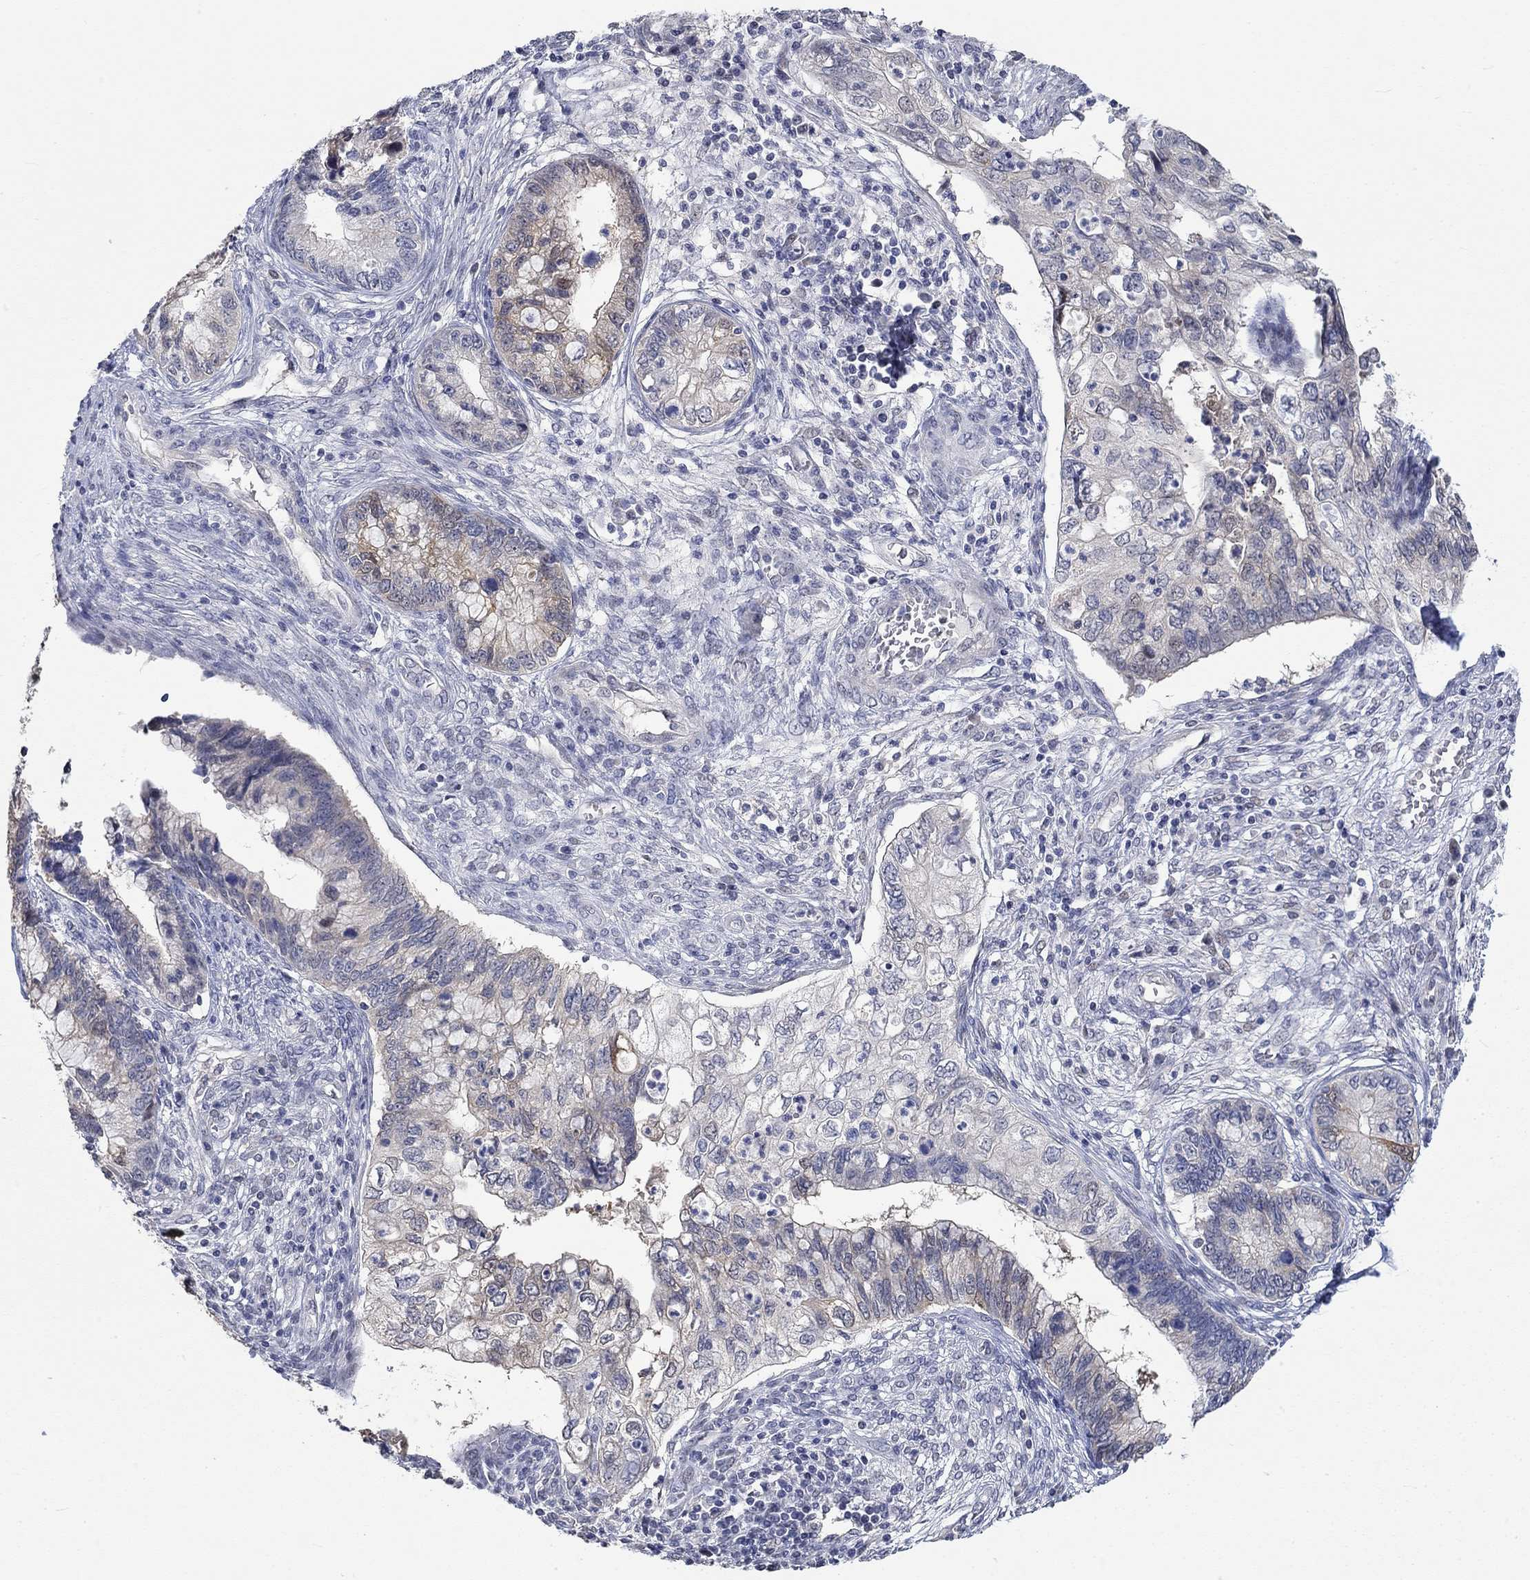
{"staining": {"intensity": "moderate", "quantity": "<25%", "location": "cytoplasmic/membranous"}, "tissue": "cervical cancer", "cell_type": "Tumor cells", "image_type": "cancer", "snomed": [{"axis": "morphology", "description": "Adenocarcinoma, NOS"}, {"axis": "topography", "description": "Cervix"}], "caption": "Immunohistochemical staining of cervical adenocarcinoma exhibits low levels of moderate cytoplasmic/membranous protein positivity in approximately <25% of tumor cells.", "gene": "PNMA5", "patient": {"sex": "female", "age": 44}}